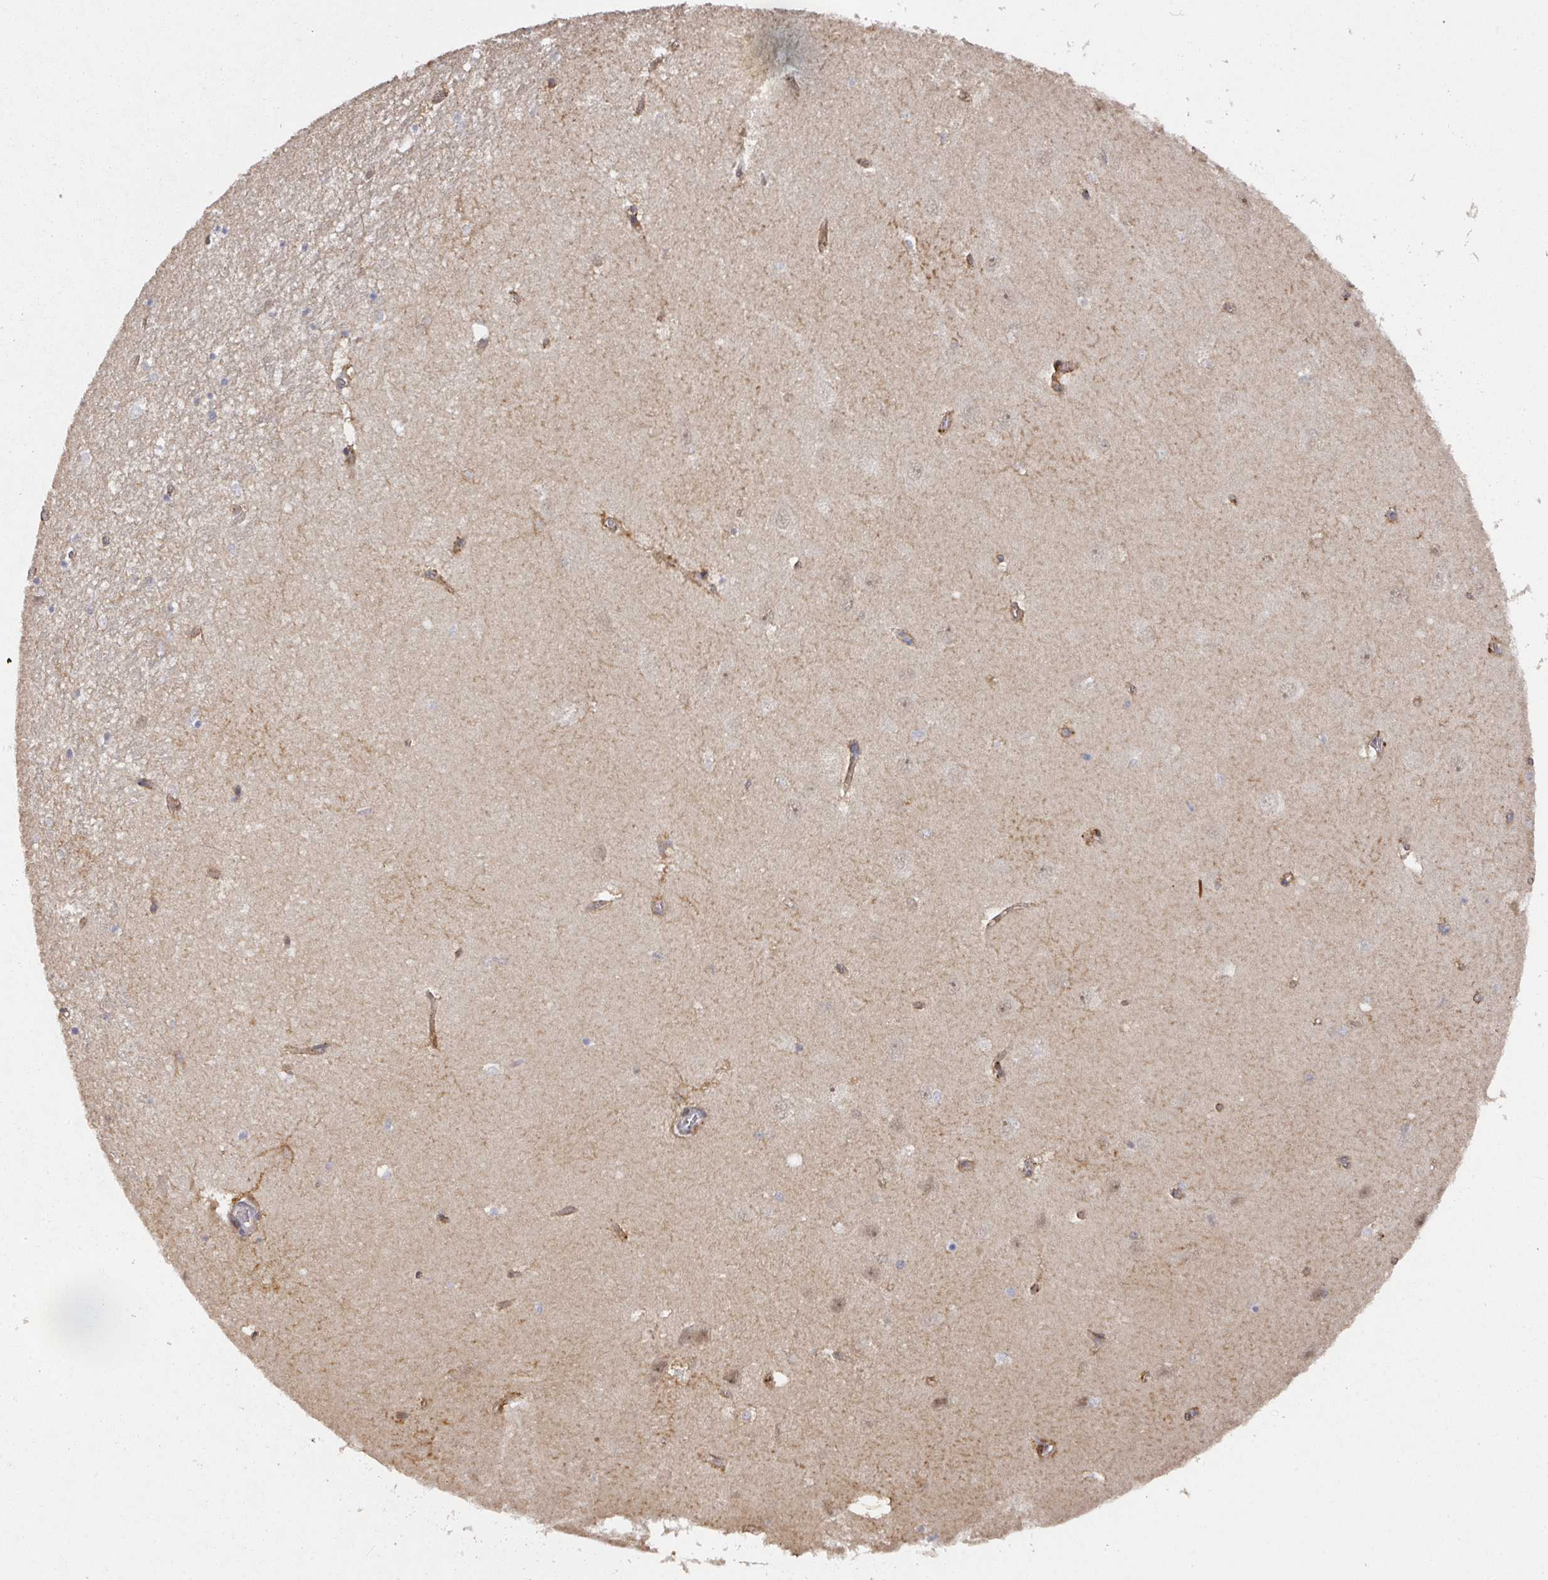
{"staining": {"intensity": "negative", "quantity": "none", "location": "none"}, "tissue": "hippocampus", "cell_type": "Glial cells", "image_type": "normal", "snomed": [{"axis": "morphology", "description": "Normal tissue, NOS"}, {"axis": "topography", "description": "Hippocampus"}], "caption": "The micrograph displays no staining of glial cells in unremarkable hippocampus.", "gene": "CA7", "patient": {"sex": "female", "age": 64}}